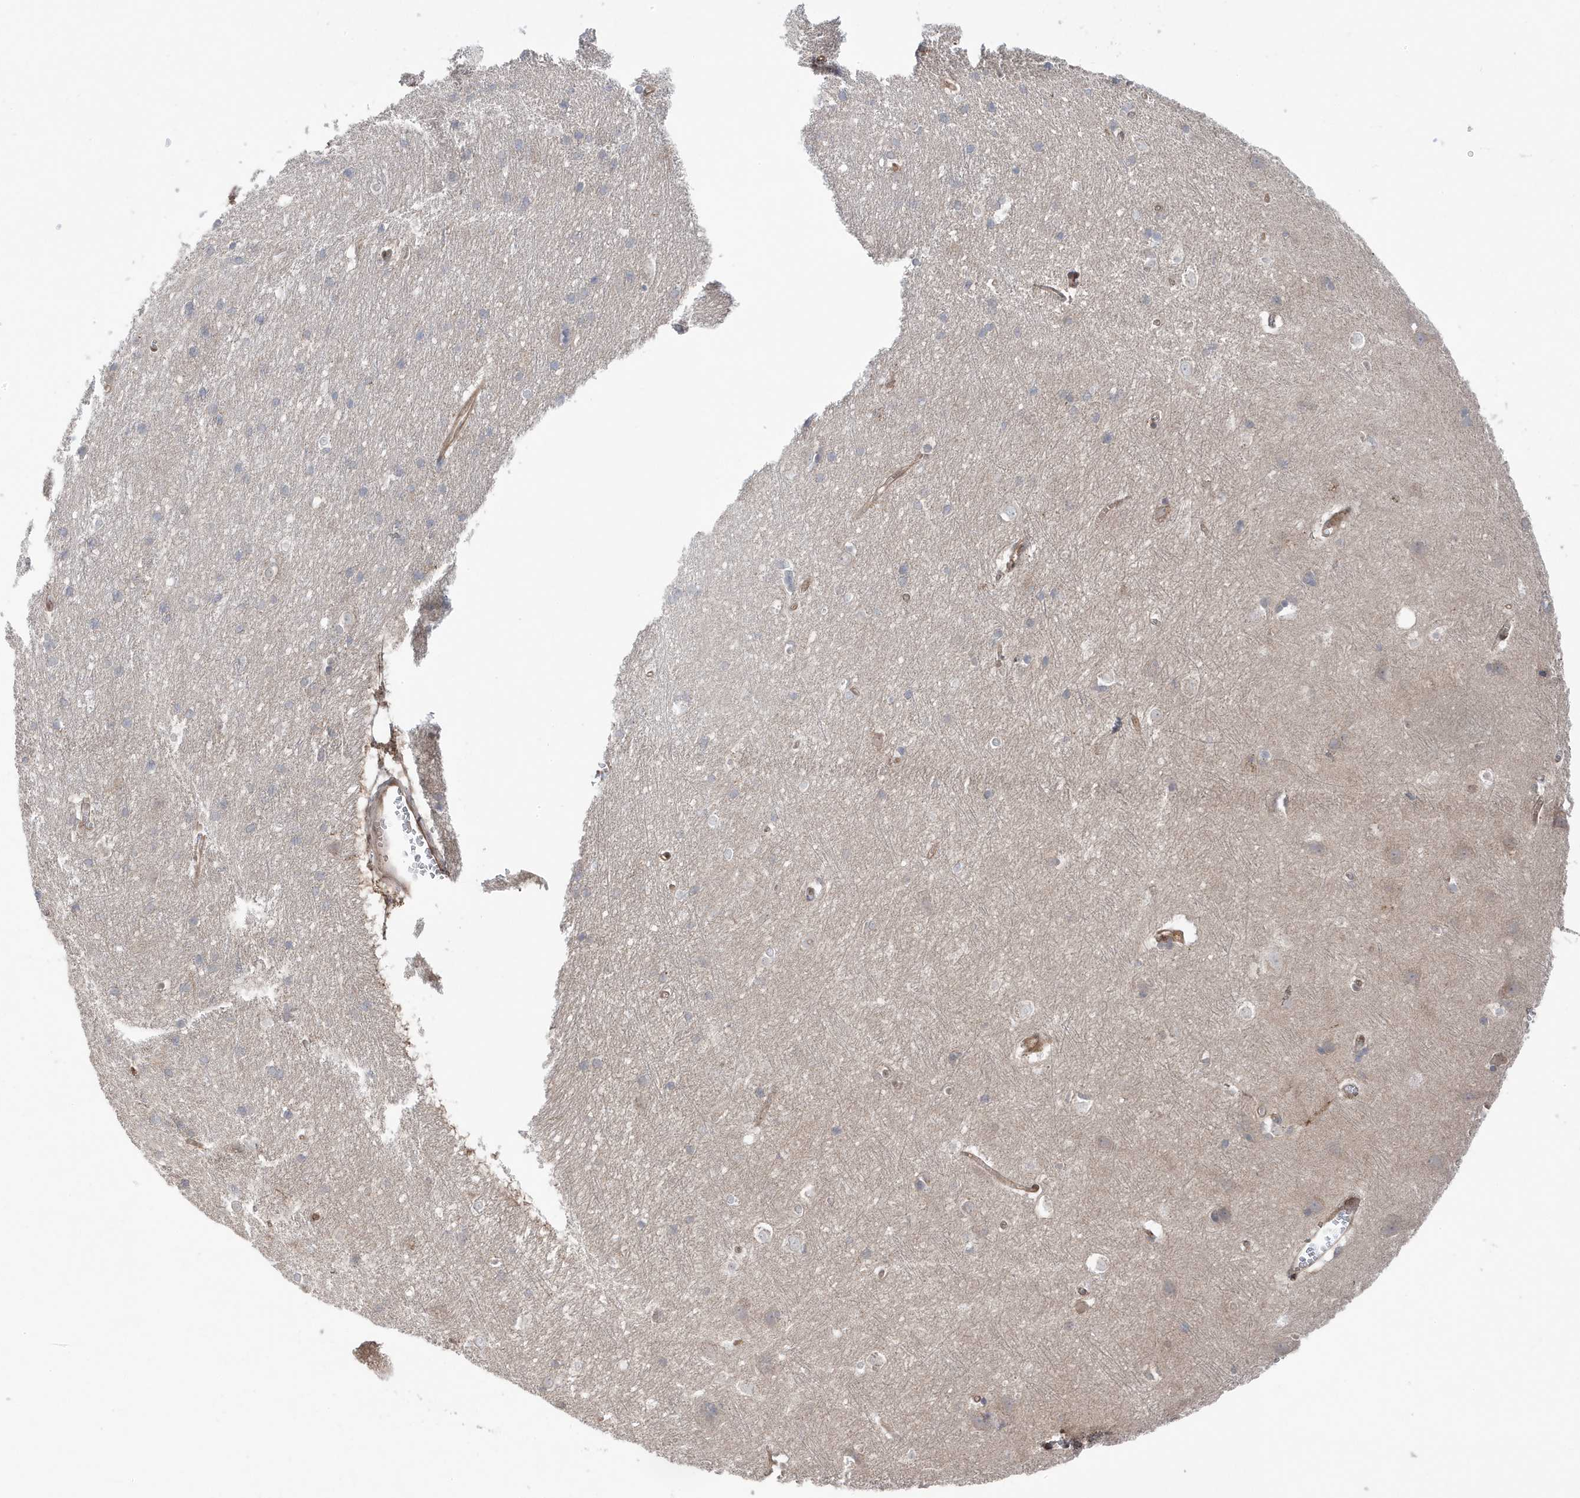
{"staining": {"intensity": "moderate", "quantity": "25%-75%", "location": "cytoplasmic/membranous,nuclear"}, "tissue": "cerebral cortex", "cell_type": "Endothelial cells", "image_type": "normal", "snomed": [{"axis": "morphology", "description": "Normal tissue, NOS"}, {"axis": "topography", "description": "Cerebral cortex"}], "caption": "Immunohistochemical staining of normal cerebral cortex displays moderate cytoplasmic/membranous,nuclear protein staining in approximately 25%-75% of endothelial cells.", "gene": "MAPK1IP1L", "patient": {"sex": "male", "age": 54}}